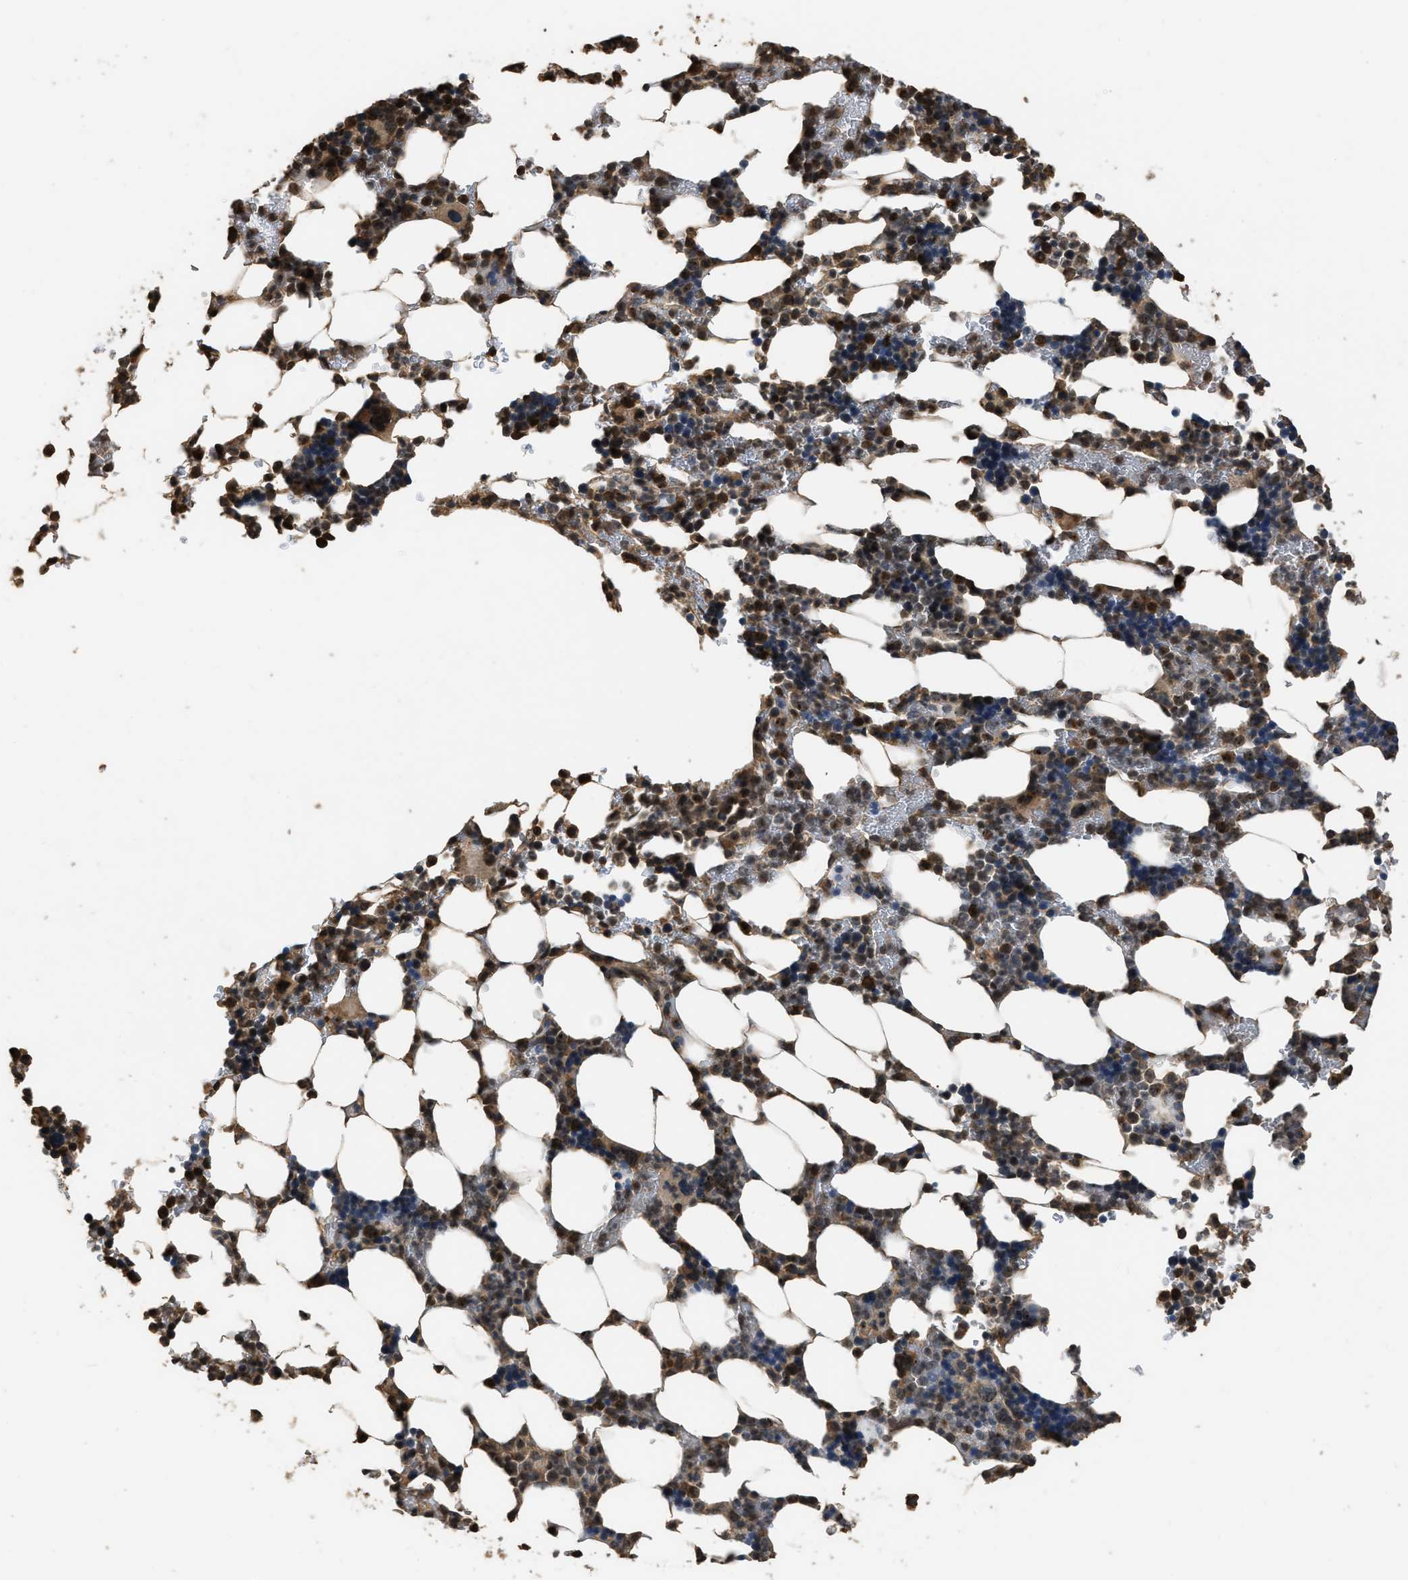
{"staining": {"intensity": "moderate", "quantity": "25%-75%", "location": "cytoplasmic/membranous,nuclear"}, "tissue": "bone marrow", "cell_type": "Hematopoietic cells", "image_type": "normal", "snomed": [{"axis": "morphology", "description": "Normal tissue, NOS"}, {"axis": "topography", "description": "Bone marrow"}], "caption": "Immunohistochemical staining of normal human bone marrow exhibits 25%-75% levels of moderate cytoplasmic/membranous,nuclear protein expression in about 25%-75% of hematopoietic cells.", "gene": "DENND6B", "patient": {"sex": "female", "age": 81}}